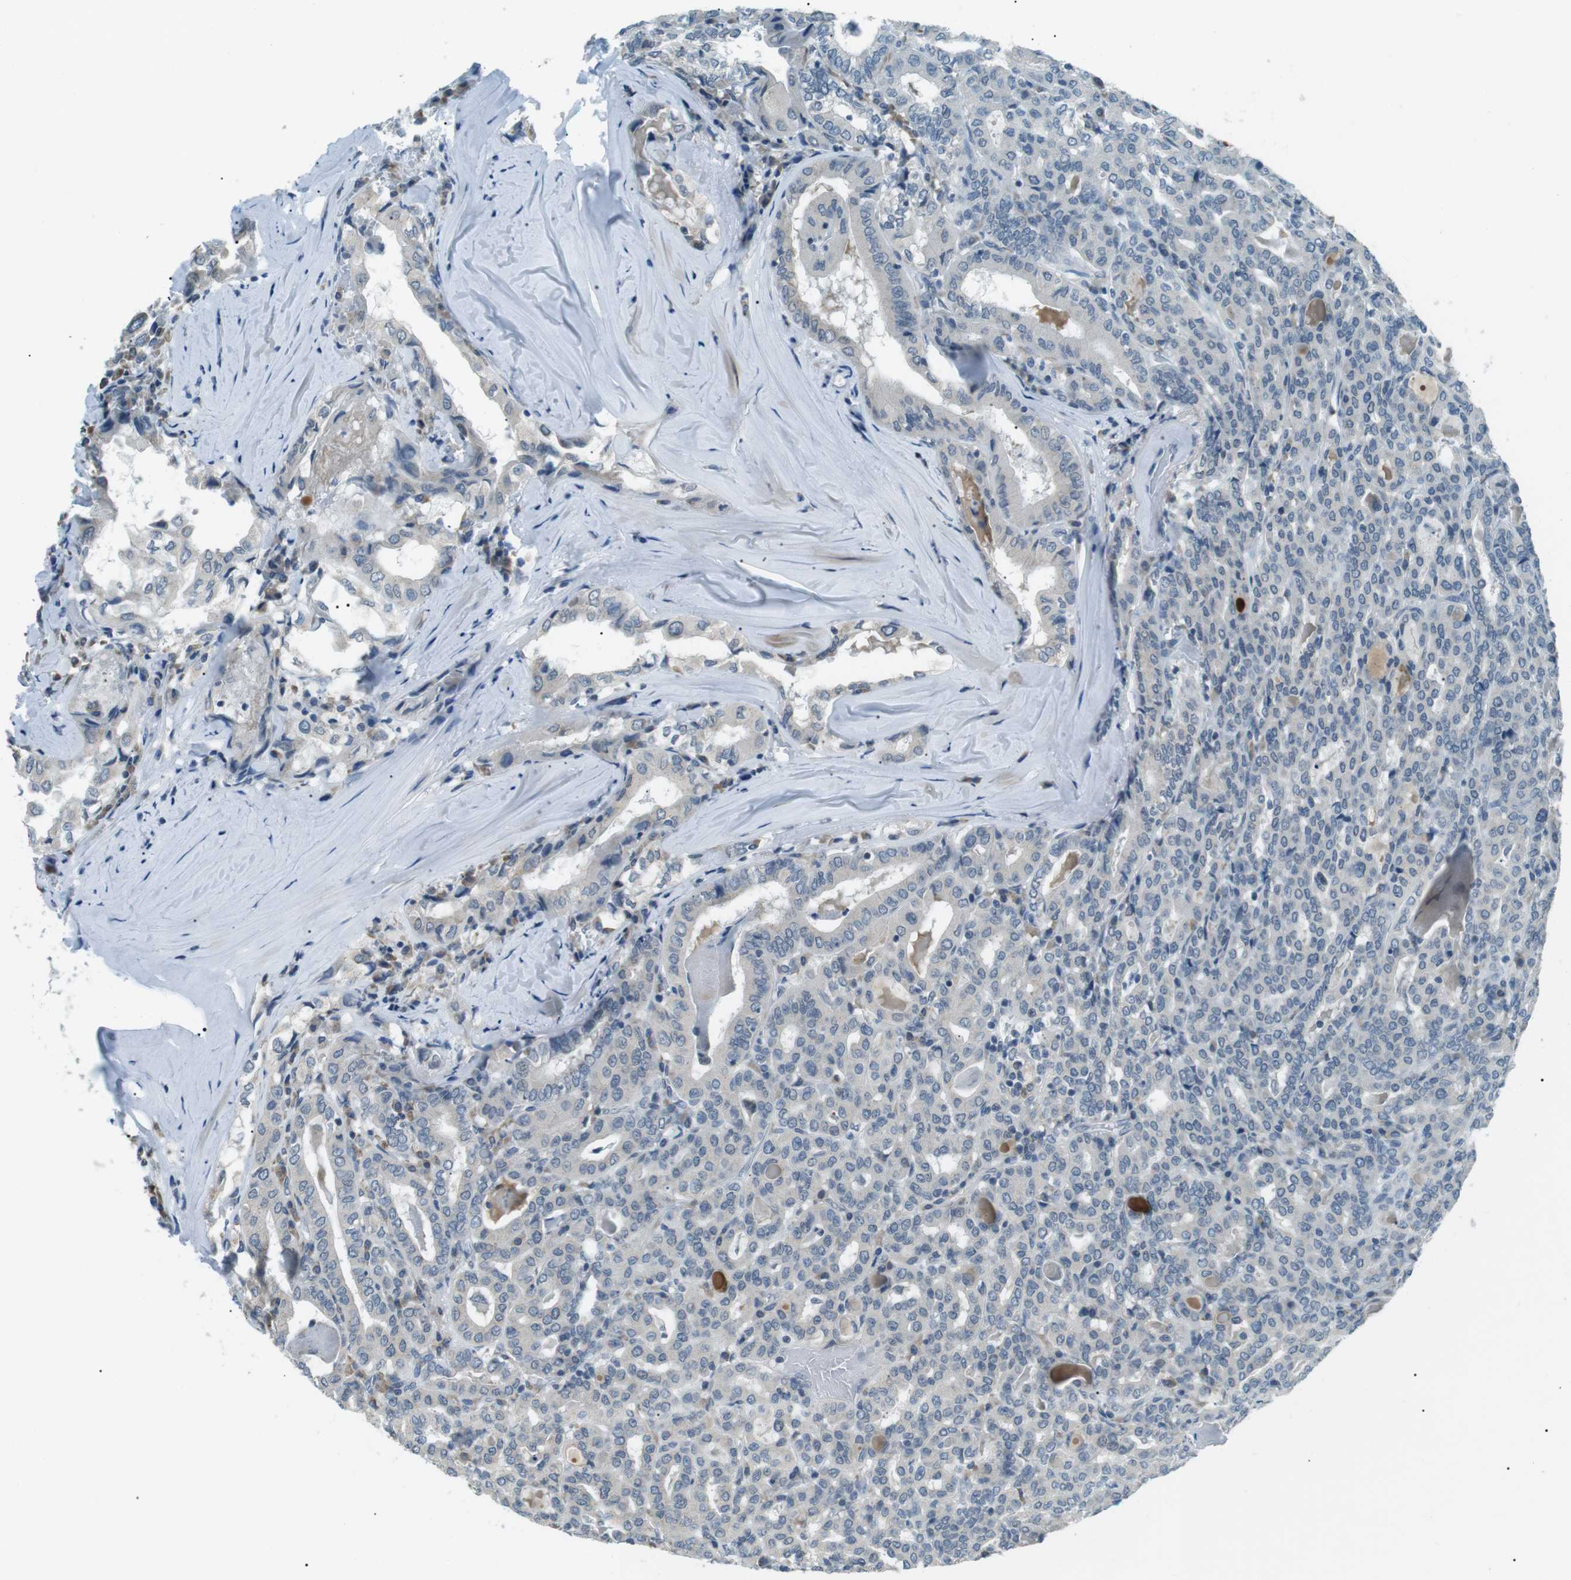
{"staining": {"intensity": "negative", "quantity": "none", "location": "none"}, "tissue": "thyroid cancer", "cell_type": "Tumor cells", "image_type": "cancer", "snomed": [{"axis": "morphology", "description": "Papillary adenocarcinoma, NOS"}, {"axis": "topography", "description": "Thyroid gland"}], "caption": "Immunohistochemical staining of human thyroid papillary adenocarcinoma shows no significant positivity in tumor cells.", "gene": "SERPINB2", "patient": {"sex": "female", "age": 42}}